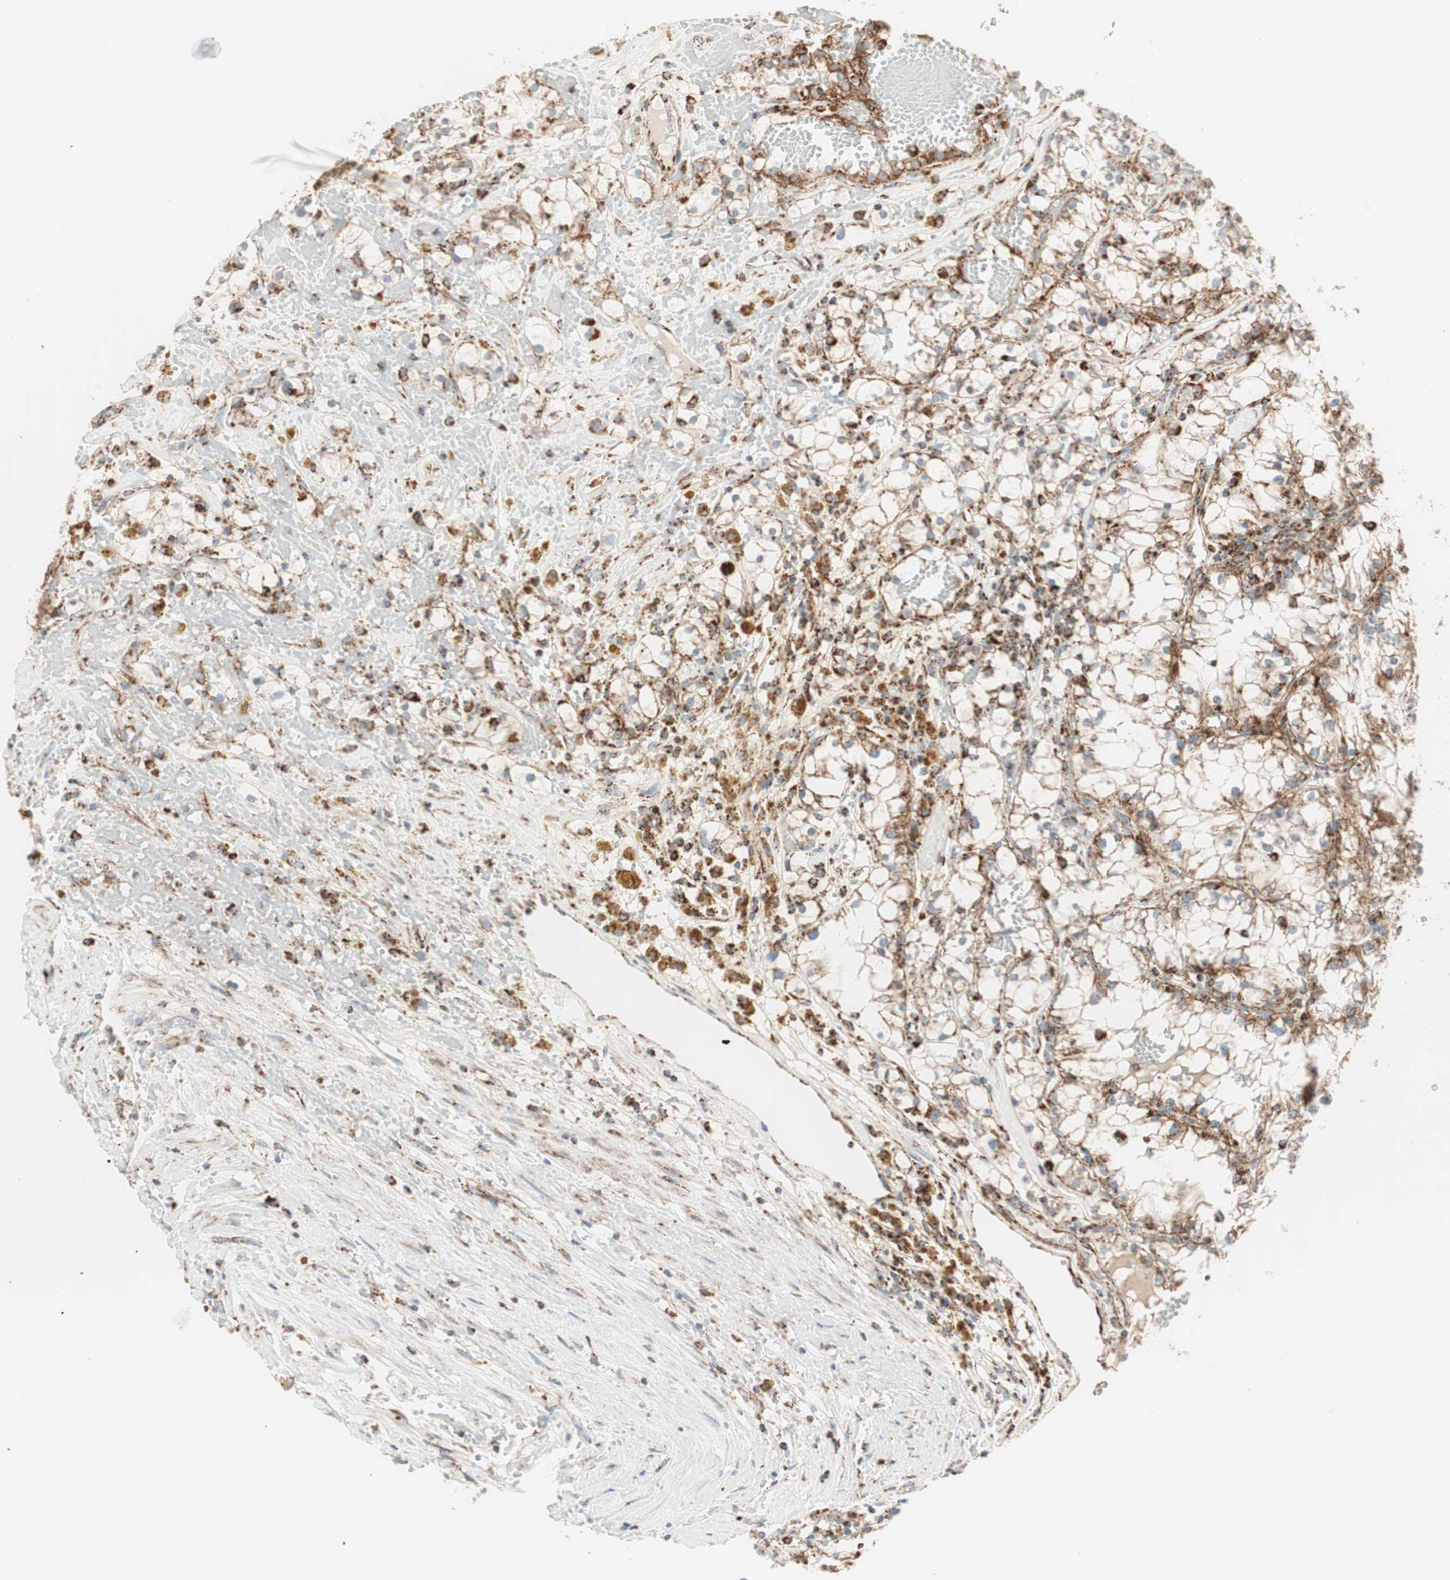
{"staining": {"intensity": "strong", "quantity": ">75%", "location": "cytoplasmic/membranous"}, "tissue": "renal cancer", "cell_type": "Tumor cells", "image_type": "cancer", "snomed": [{"axis": "morphology", "description": "Adenocarcinoma, NOS"}, {"axis": "topography", "description": "Kidney"}], "caption": "Tumor cells display high levels of strong cytoplasmic/membranous positivity in about >75% of cells in human renal cancer (adenocarcinoma).", "gene": "TOMM20", "patient": {"sex": "male", "age": 56}}